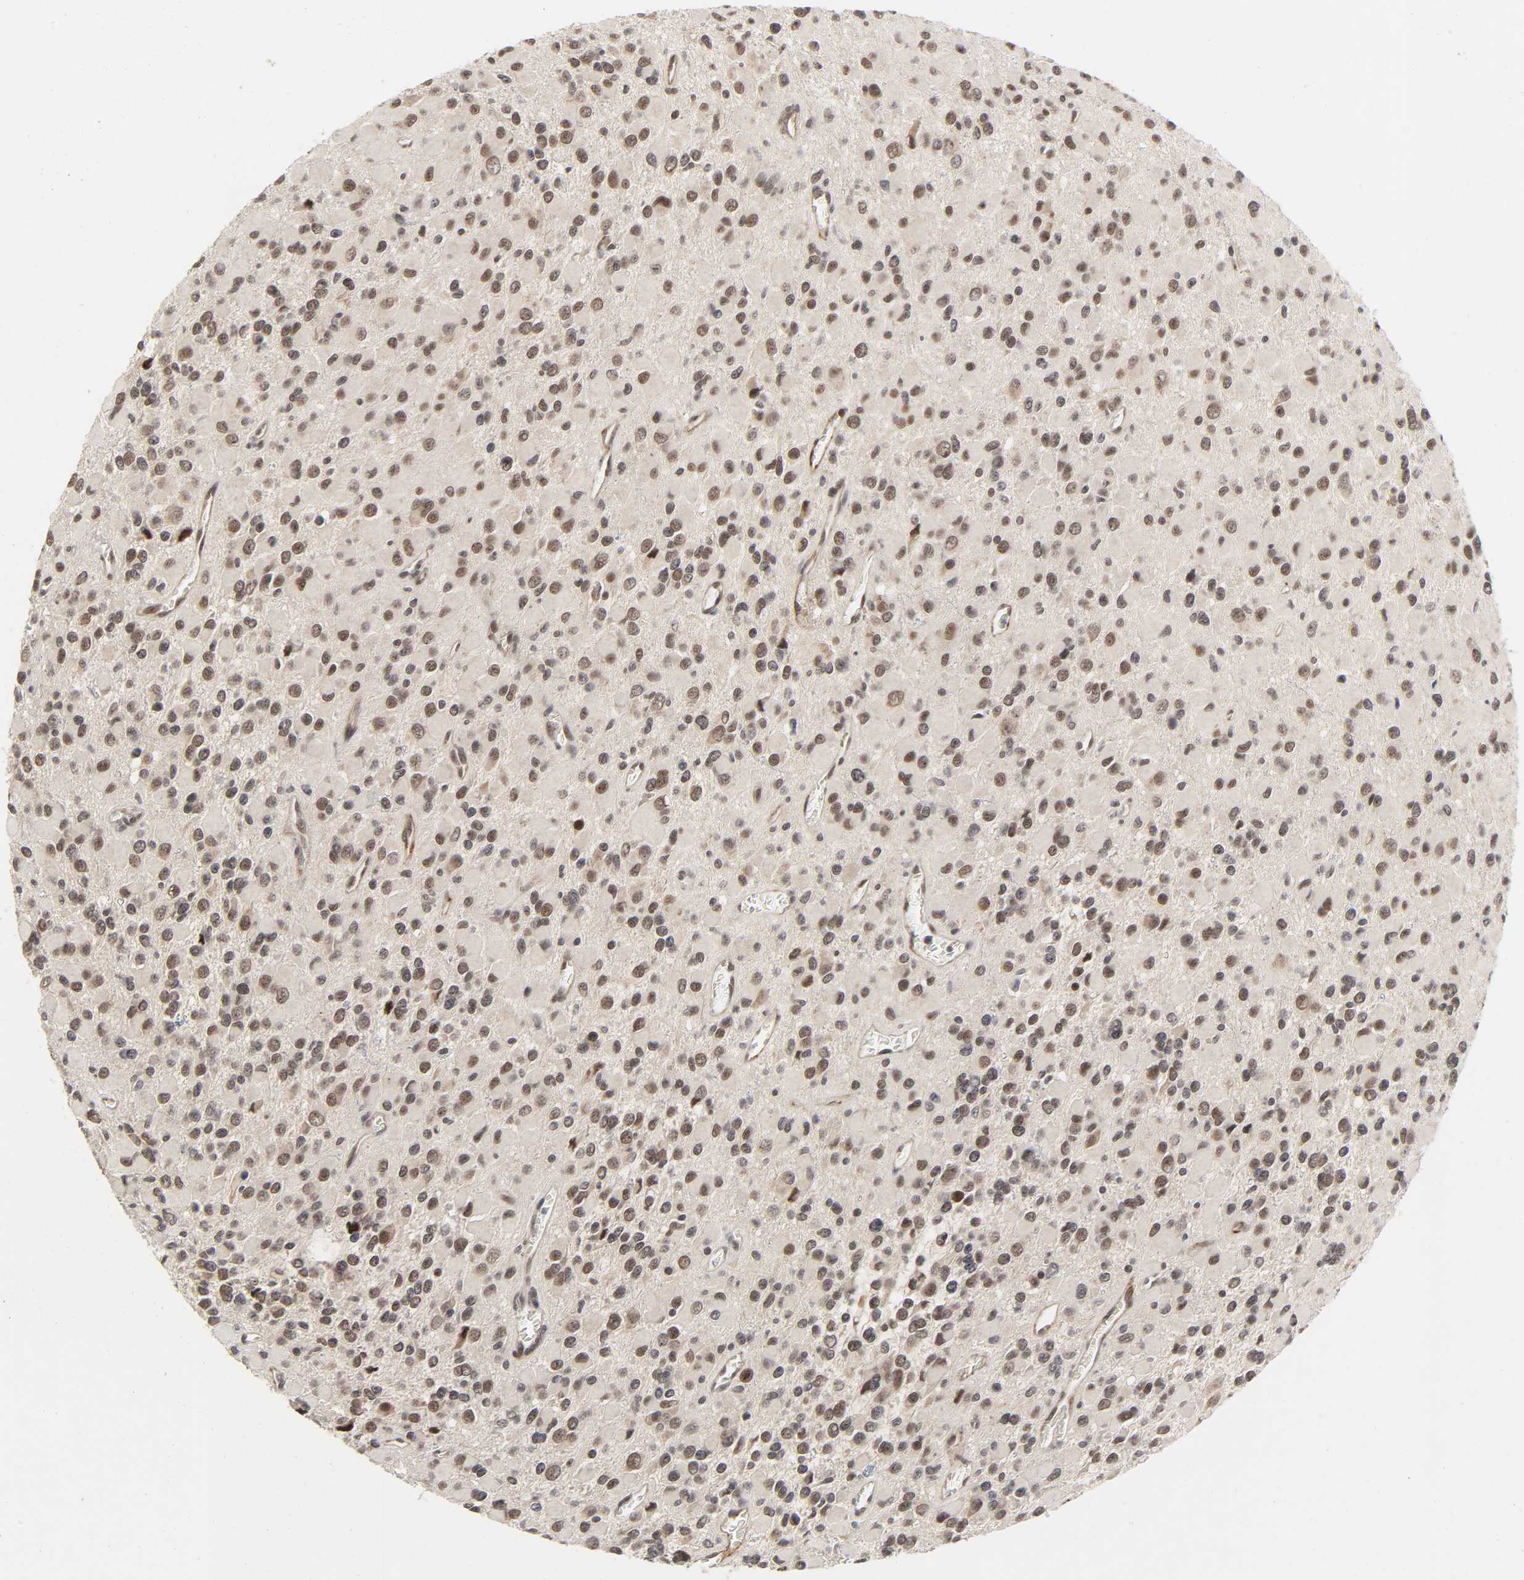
{"staining": {"intensity": "moderate", "quantity": ">75%", "location": "nuclear"}, "tissue": "glioma", "cell_type": "Tumor cells", "image_type": "cancer", "snomed": [{"axis": "morphology", "description": "Glioma, malignant, Low grade"}, {"axis": "topography", "description": "Brain"}], "caption": "A brown stain highlights moderate nuclear positivity of a protein in human malignant low-grade glioma tumor cells.", "gene": "ZKSCAN8", "patient": {"sex": "male", "age": 42}}